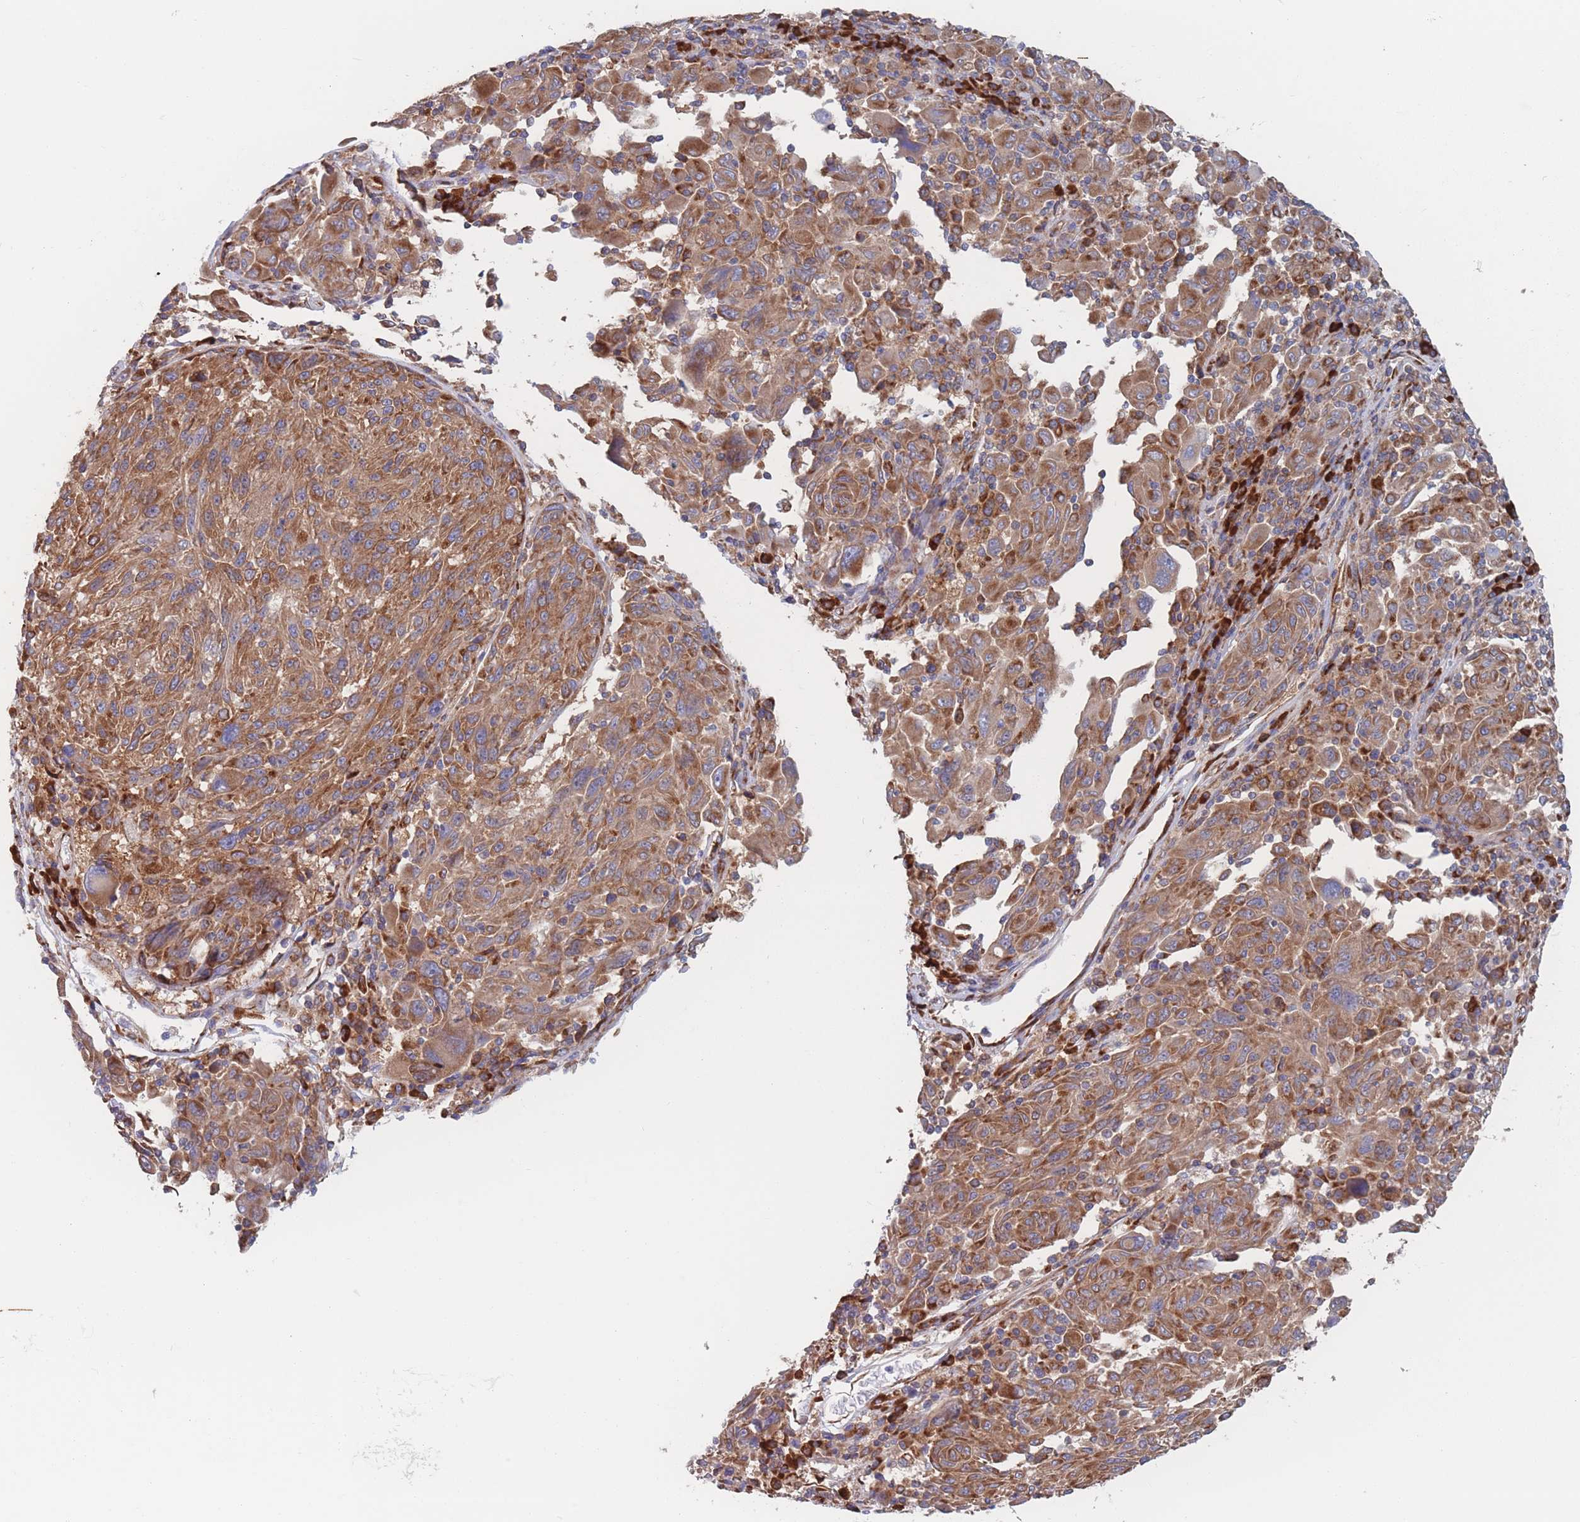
{"staining": {"intensity": "moderate", "quantity": ">75%", "location": "cytoplasmic/membranous"}, "tissue": "melanoma", "cell_type": "Tumor cells", "image_type": "cancer", "snomed": [{"axis": "morphology", "description": "Malignant melanoma, NOS"}, {"axis": "topography", "description": "Skin"}], "caption": "DAB (3,3'-diaminobenzidine) immunohistochemical staining of human malignant melanoma shows moderate cytoplasmic/membranous protein positivity in about >75% of tumor cells.", "gene": "EEF1B2", "patient": {"sex": "male", "age": 53}}